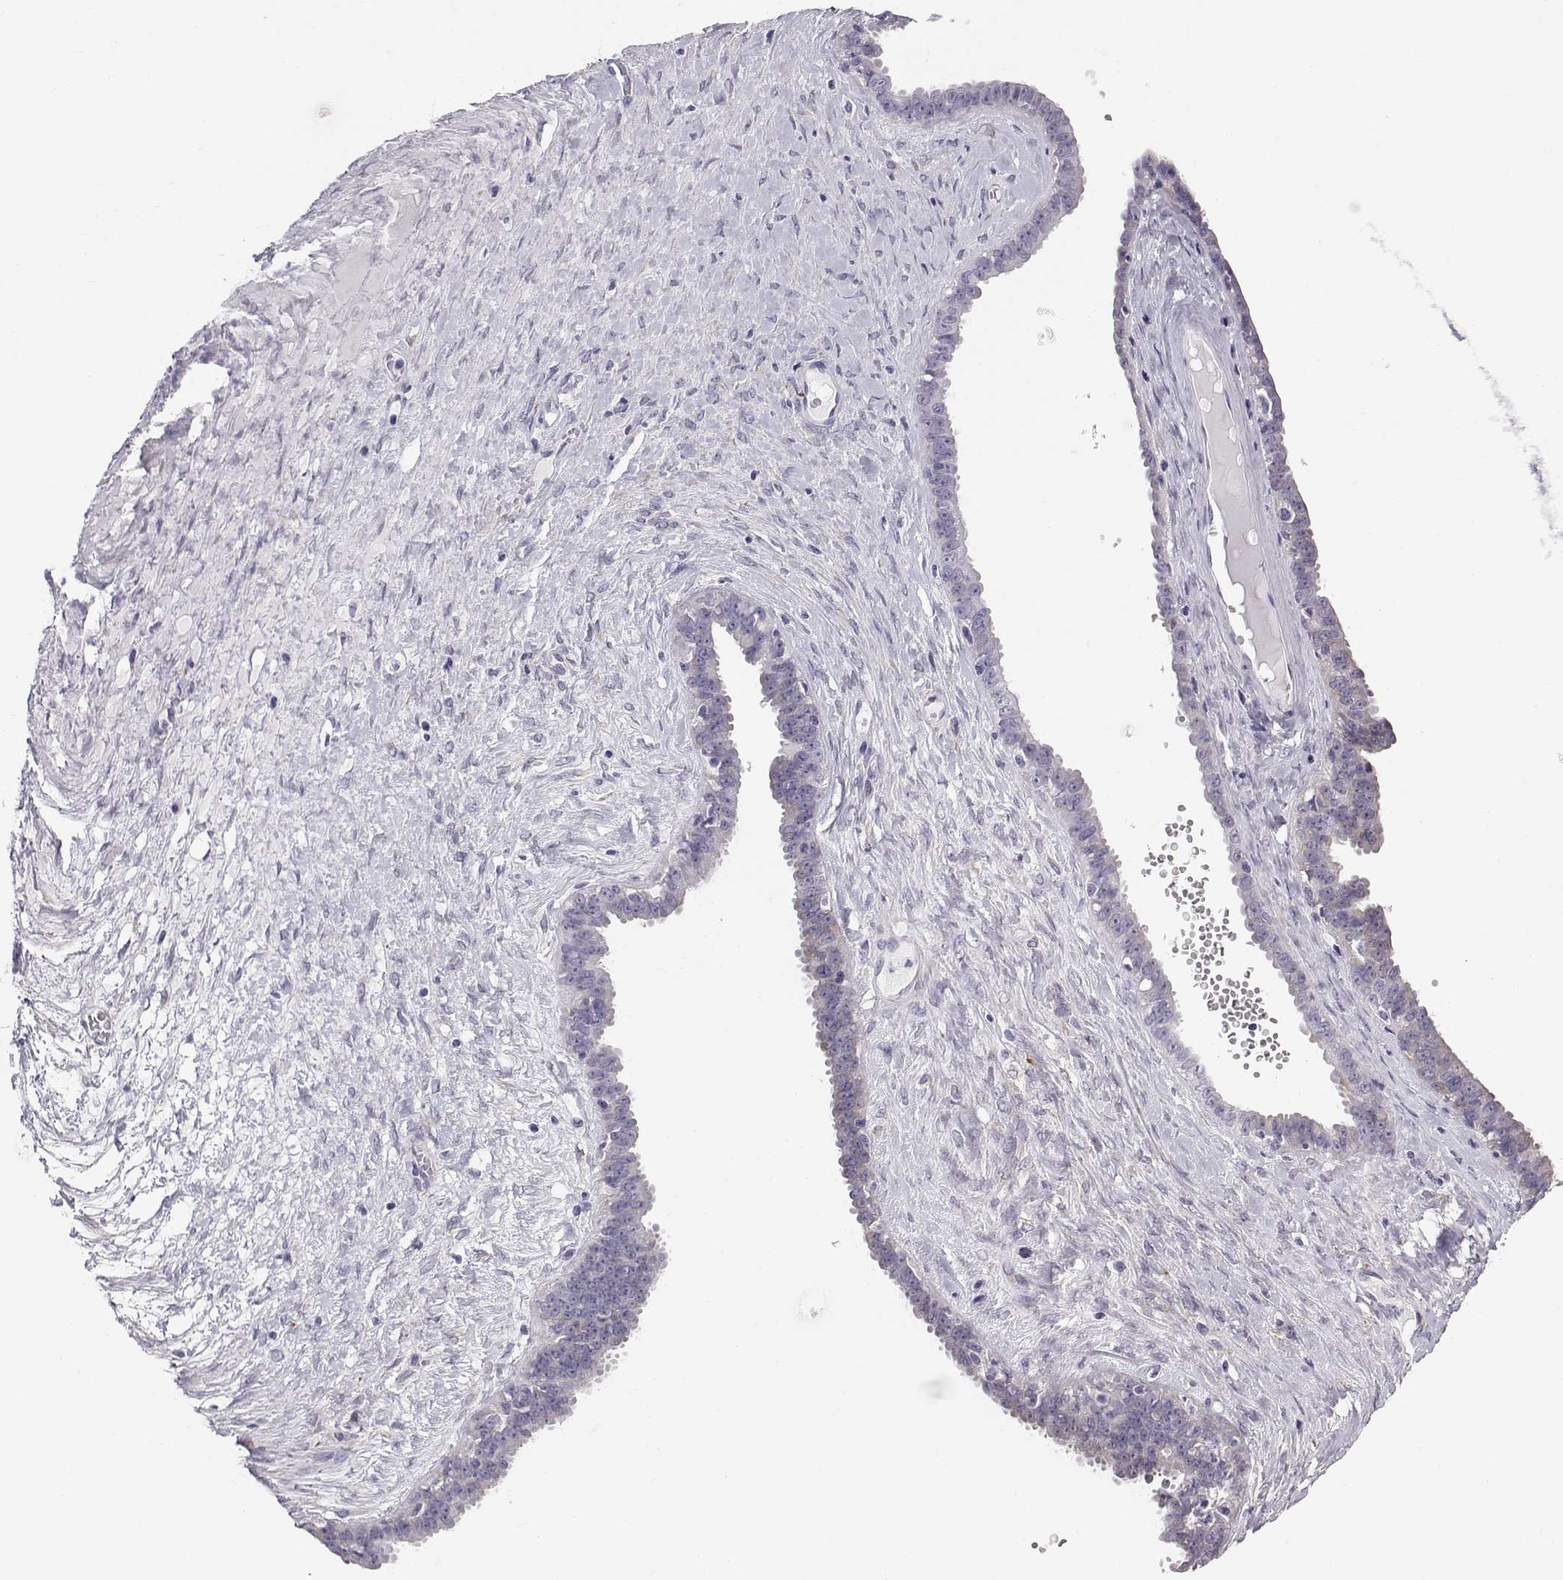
{"staining": {"intensity": "negative", "quantity": "none", "location": "none"}, "tissue": "ovarian cancer", "cell_type": "Tumor cells", "image_type": "cancer", "snomed": [{"axis": "morphology", "description": "Cystadenocarcinoma, serous, NOS"}, {"axis": "topography", "description": "Ovary"}], "caption": "High power microscopy image of an IHC micrograph of serous cystadenocarcinoma (ovarian), revealing no significant expression in tumor cells.", "gene": "RNASE12", "patient": {"sex": "female", "age": 71}}